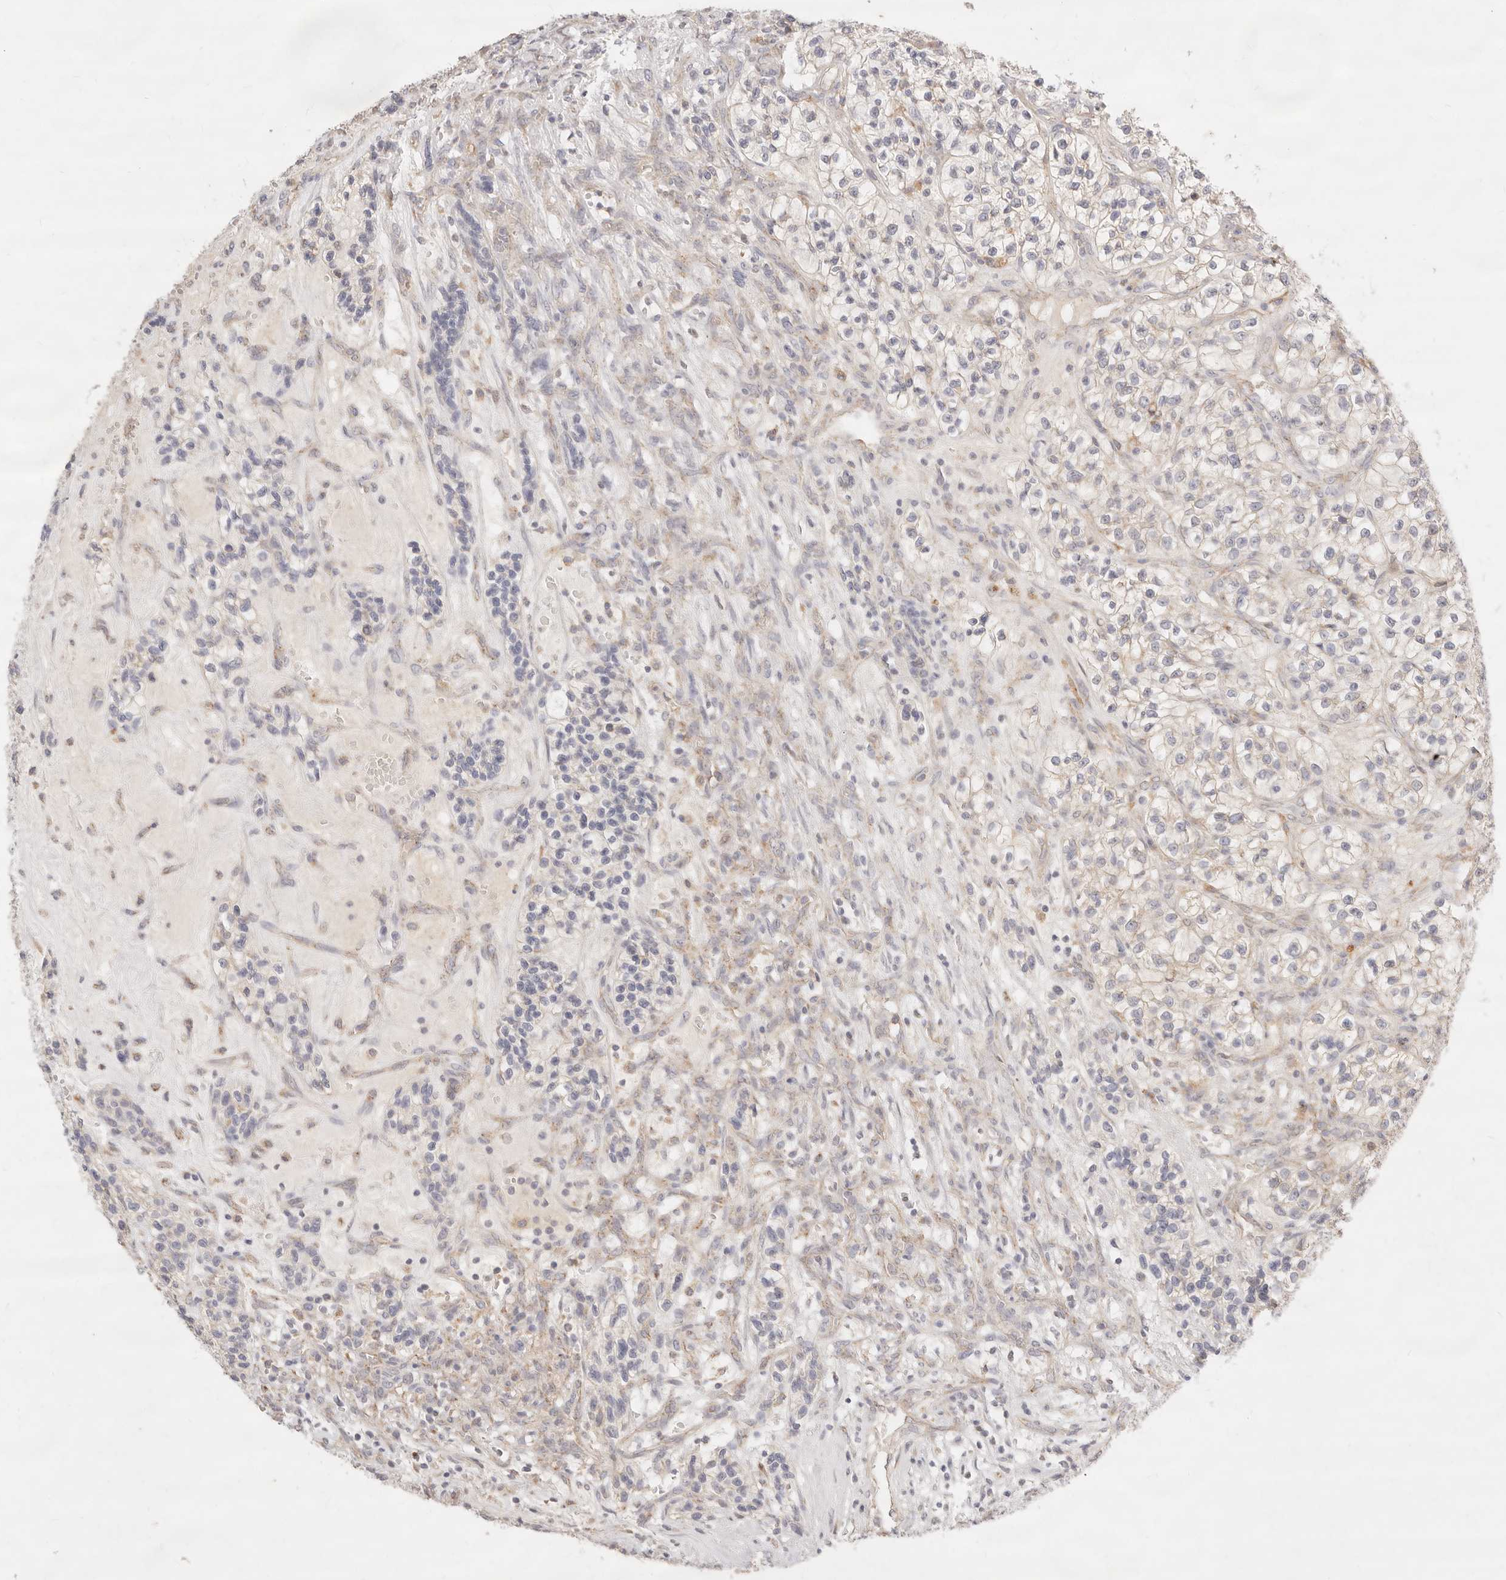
{"staining": {"intensity": "negative", "quantity": "none", "location": "none"}, "tissue": "renal cancer", "cell_type": "Tumor cells", "image_type": "cancer", "snomed": [{"axis": "morphology", "description": "Adenocarcinoma, NOS"}, {"axis": "topography", "description": "Kidney"}], "caption": "Adenocarcinoma (renal) was stained to show a protein in brown. There is no significant expression in tumor cells.", "gene": "ACOX1", "patient": {"sex": "female", "age": 57}}